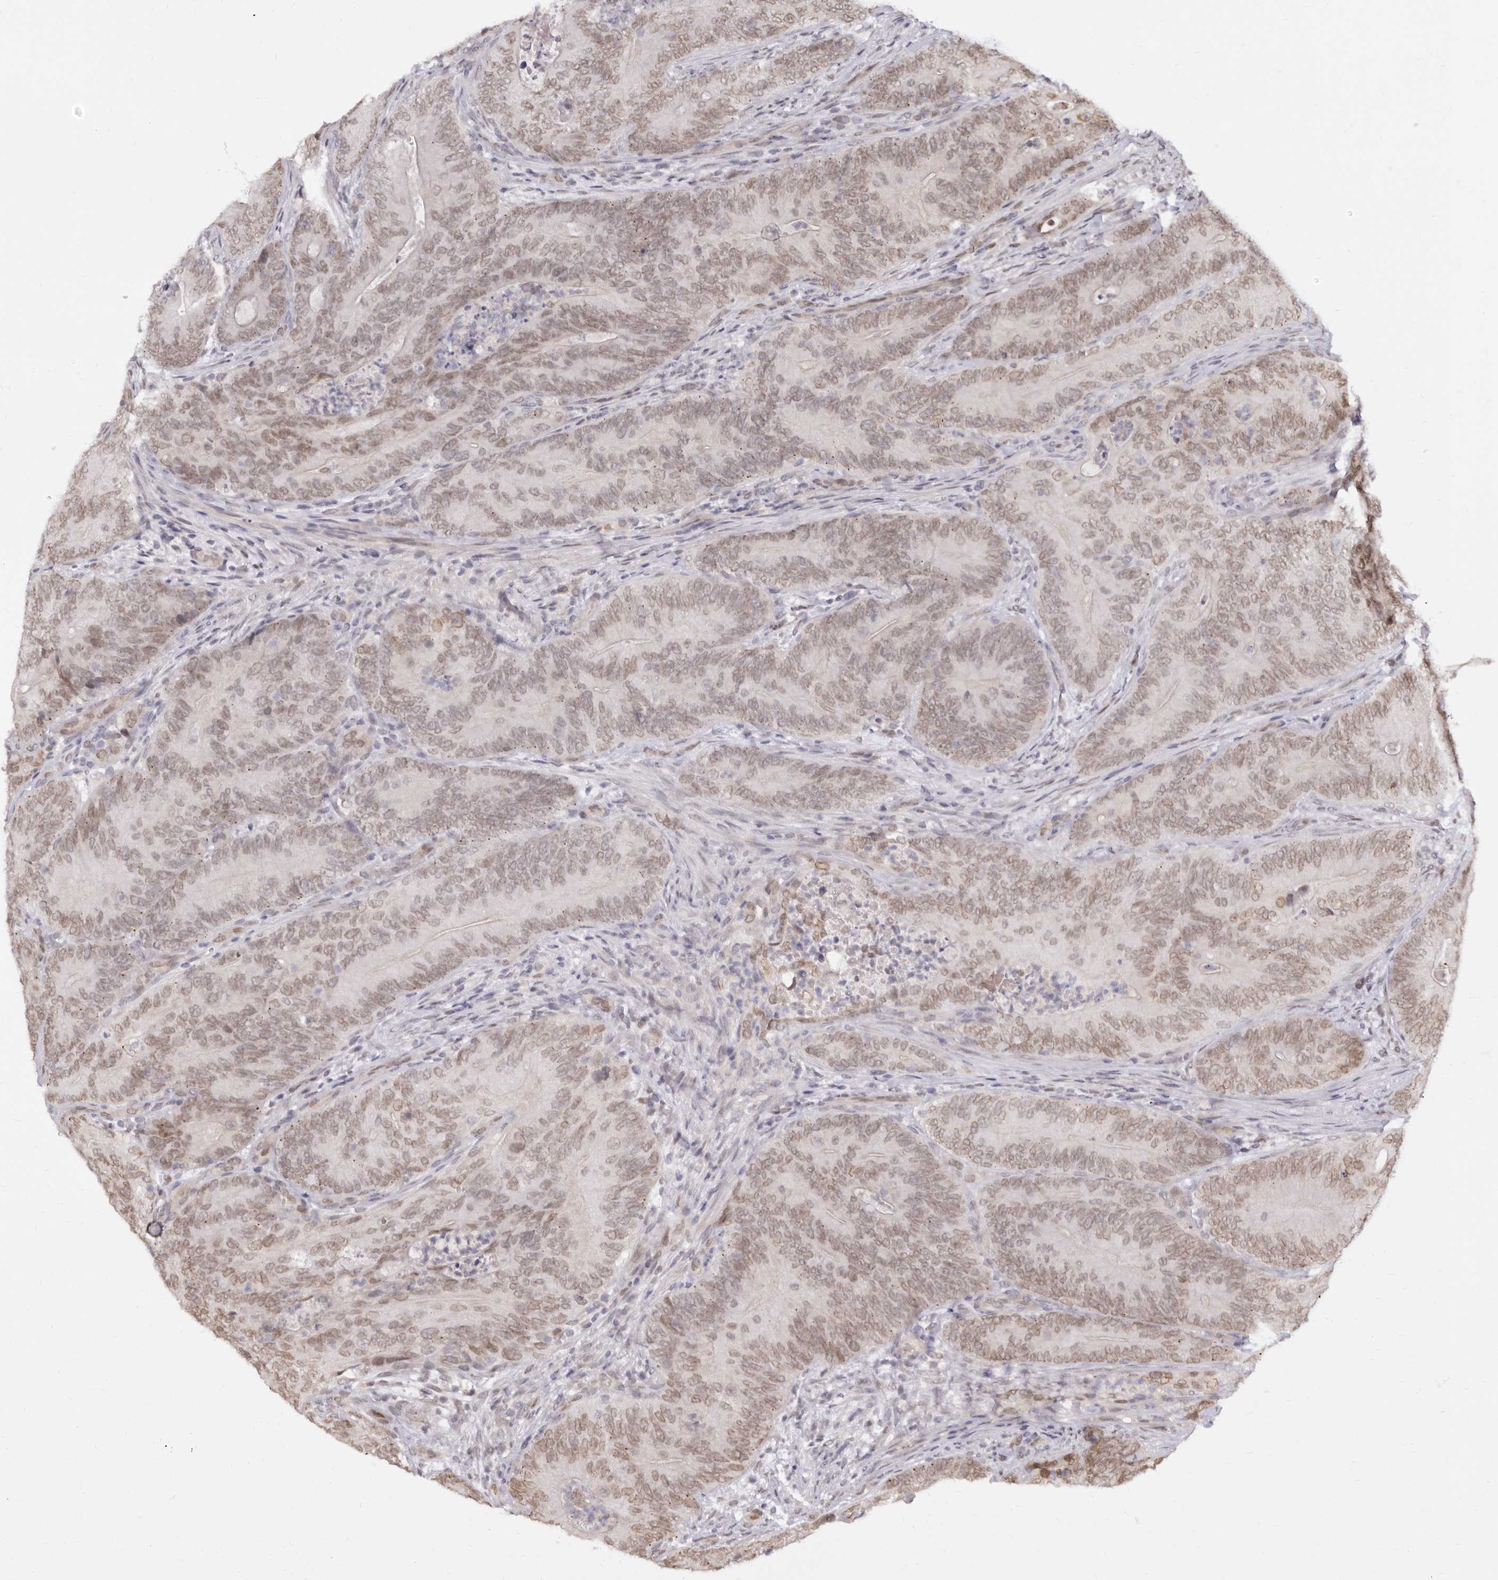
{"staining": {"intensity": "moderate", "quantity": "25%-75%", "location": "nuclear"}, "tissue": "colorectal cancer", "cell_type": "Tumor cells", "image_type": "cancer", "snomed": [{"axis": "morphology", "description": "Normal tissue, NOS"}, {"axis": "topography", "description": "Colon"}], "caption": "IHC of colorectal cancer shows medium levels of moderate nuclear expression in about 25%-75% of tumor cells.", "gene": "LCORL", "patient": {"sex": "female", "age": 82}}